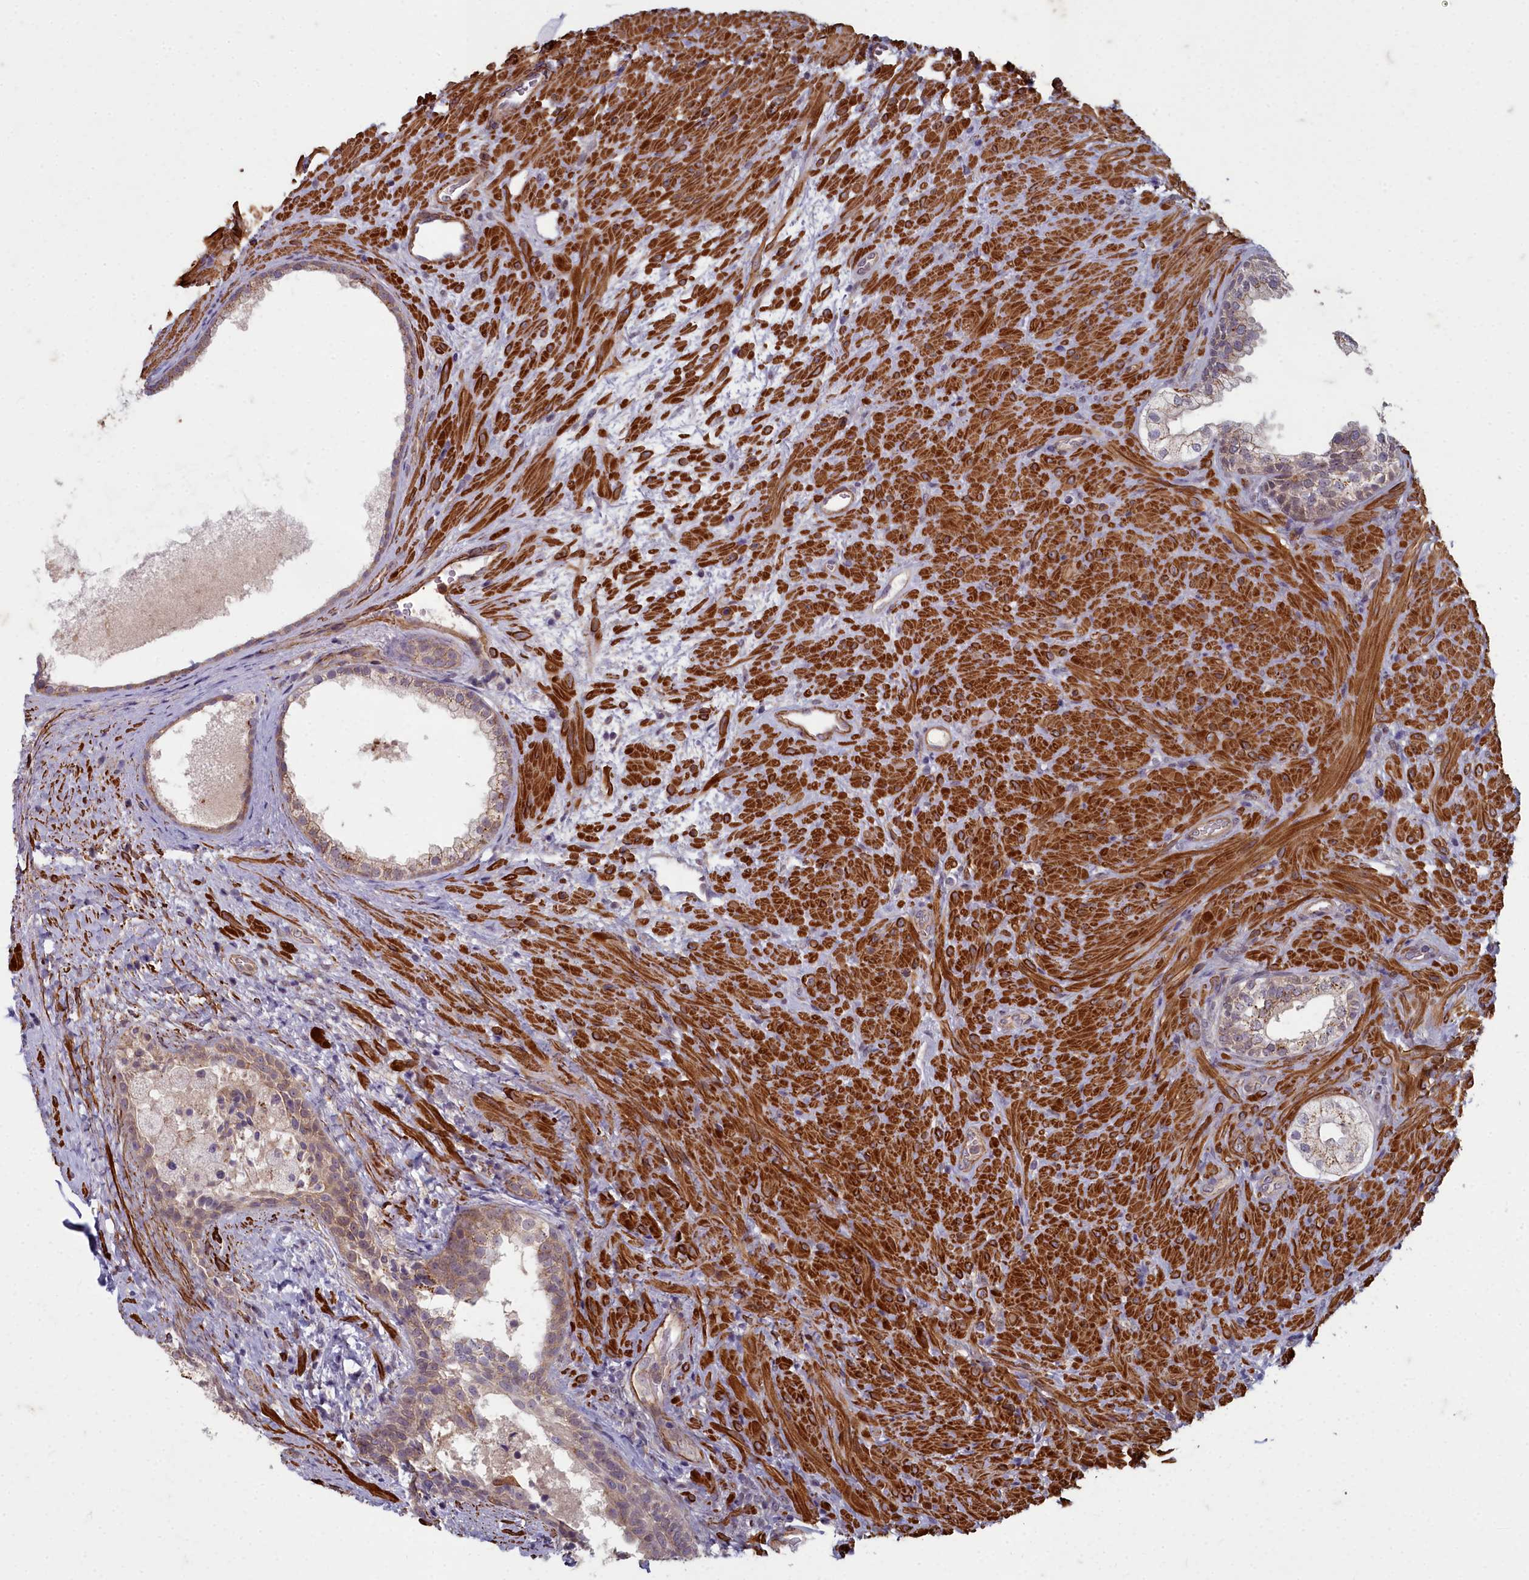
{"staining": {"intensity": "strong", "quantity": ">75%", "location": "cytoplasmic/membranous"}, "tissue": "prostate", "cell_type": "Glandular cells", "image_type": "normal", "snomed": [{"axis": "morphology", "description": "Normal tissue, NOS"}, {"axis": "topography", "description": "Prostate"}], "caption": "Prostate stained for a protein (brown) reveals strong cytoplasmic/membranous positive expression in approximately >75% of glandular cells.", "gene": "ZNF626", "patient": {"sex": "male", "age": 76}}